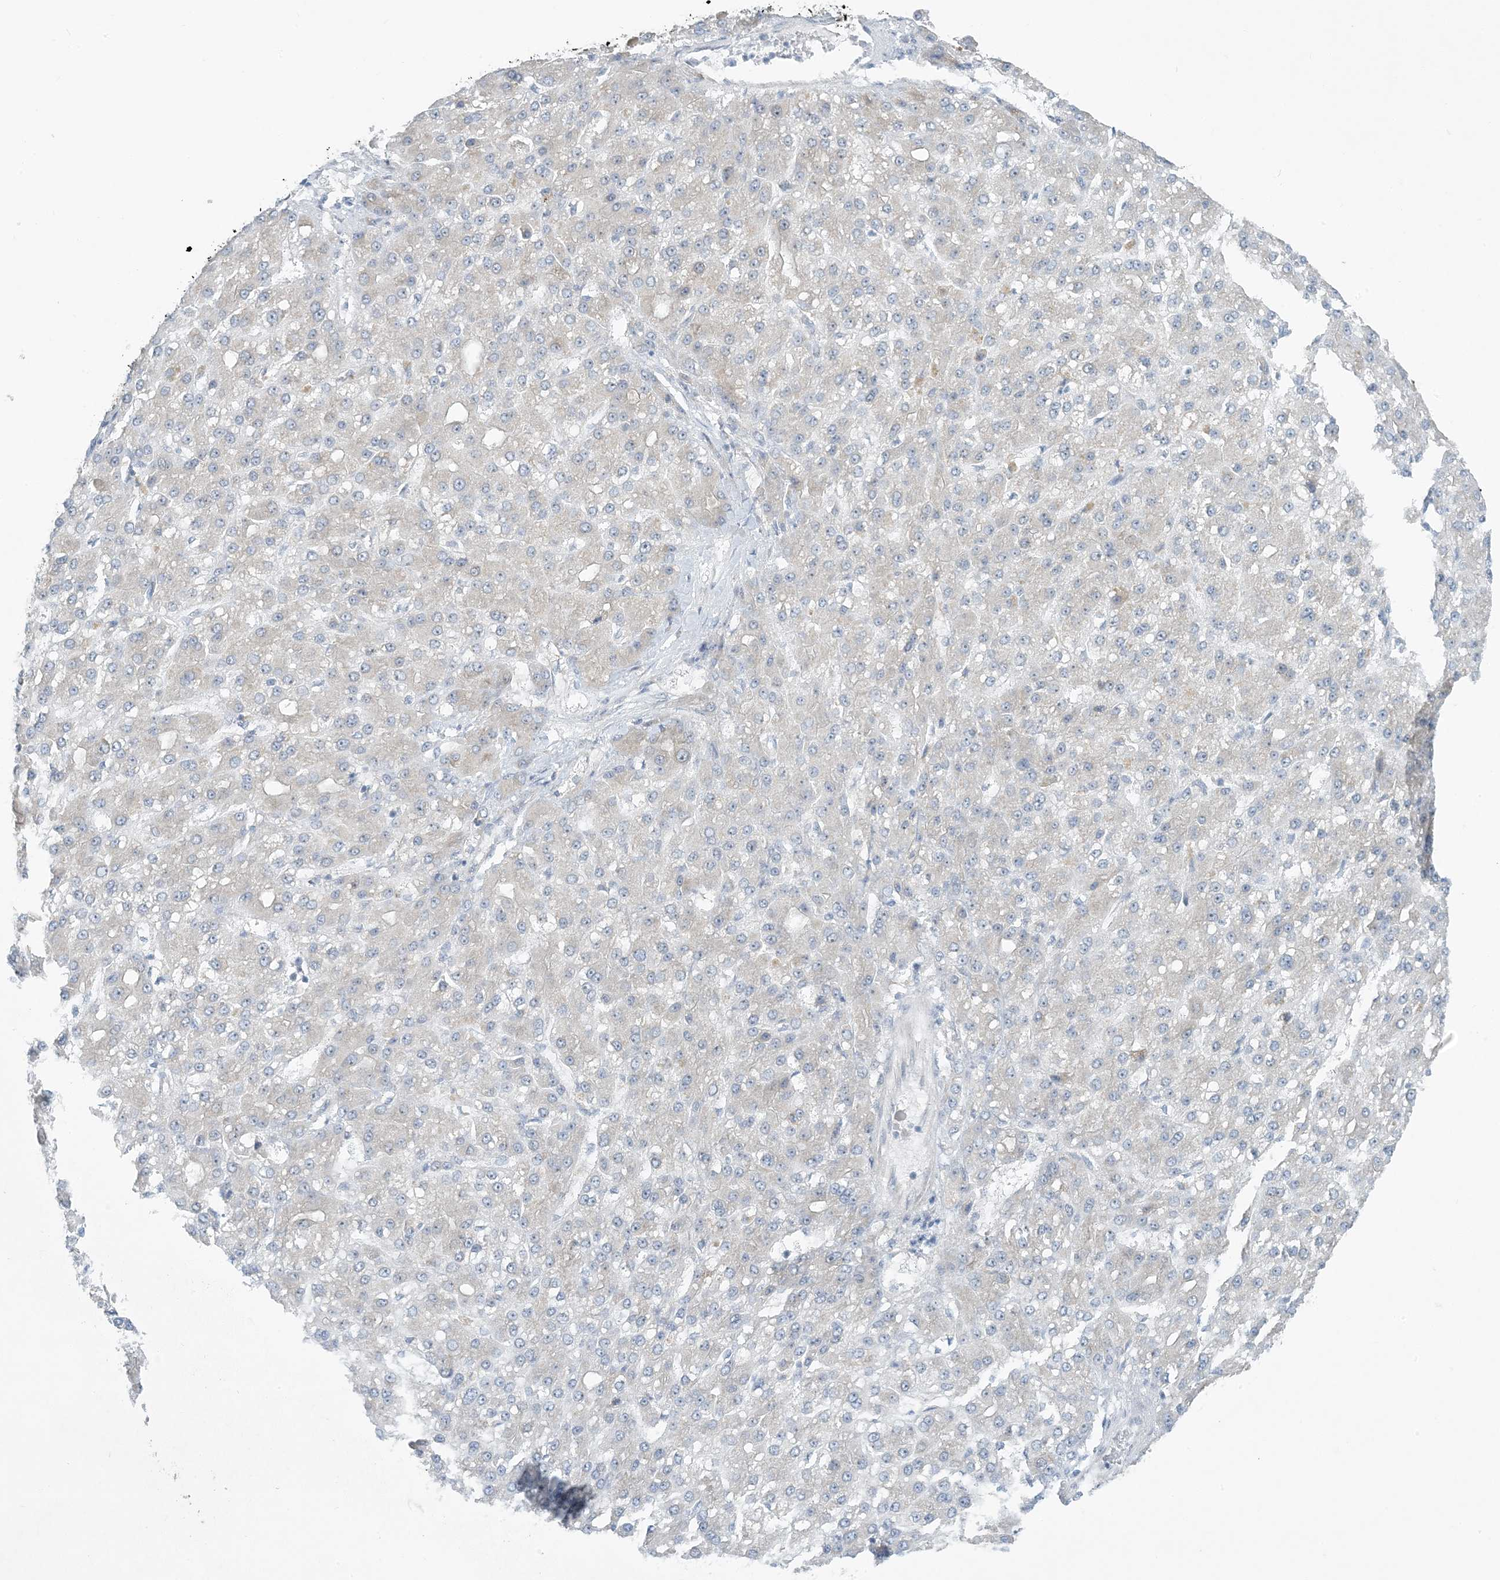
{"staining": {"intensity": "negative", "quantity": "none", "location": "none"}, "tissue": "liver cancer", "cell_type": "Tumor cells", "image_type": "cancer", "snomed": [{"axis": "morphology", "description": "Carcinoma, Hepatocellular, NOS"}, {"axis": "topography", "description": "Liver"}], "caption": "Immunohistochemistry of human liver hepatocellular carcinoma exhibits no positivity in tumor cells.", "gene": "SCN3A", "patient": {"sex": "male", "age": 67}}